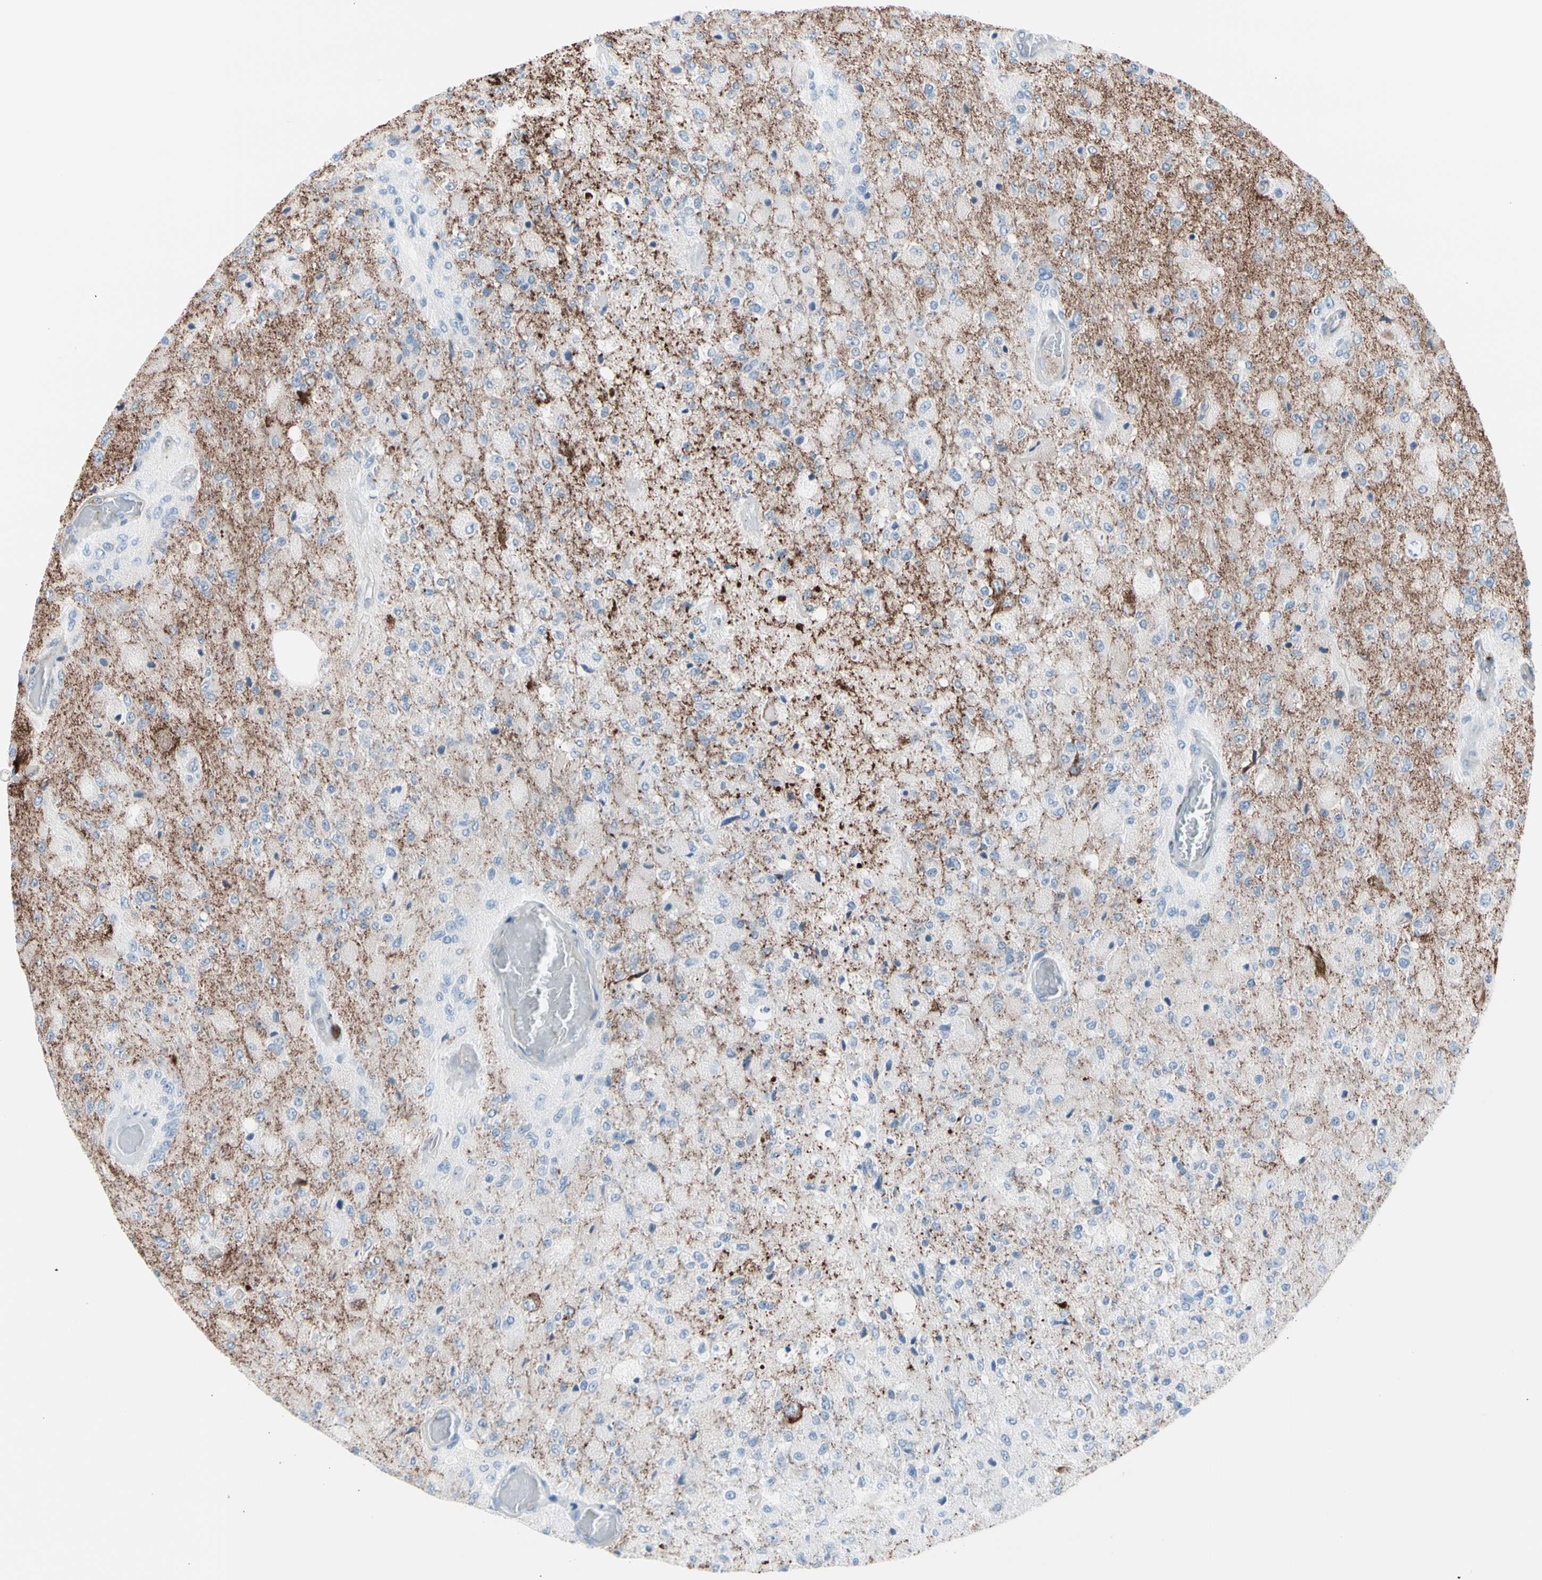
{"staining": {"intensity": "negative", "quantity": "none", "location": "none"}, "tissue": "glioma", "cell_type": "Tumor cells", "image_type": "cancer", "snomed": [{"axis": "morphology", "description": "Normal tissue, NOS"}, {"axis": "morphology", "description": "Glioma, malignant, High grade"}, {"axis": "topography", "description": "Cerebral cortex"}], "caption": "A micrograph of glioma stained for a protein exhibits no brown staining in tumor cells.", "gene": "HK1", "patient": {"sex": "male", "age": 77}}